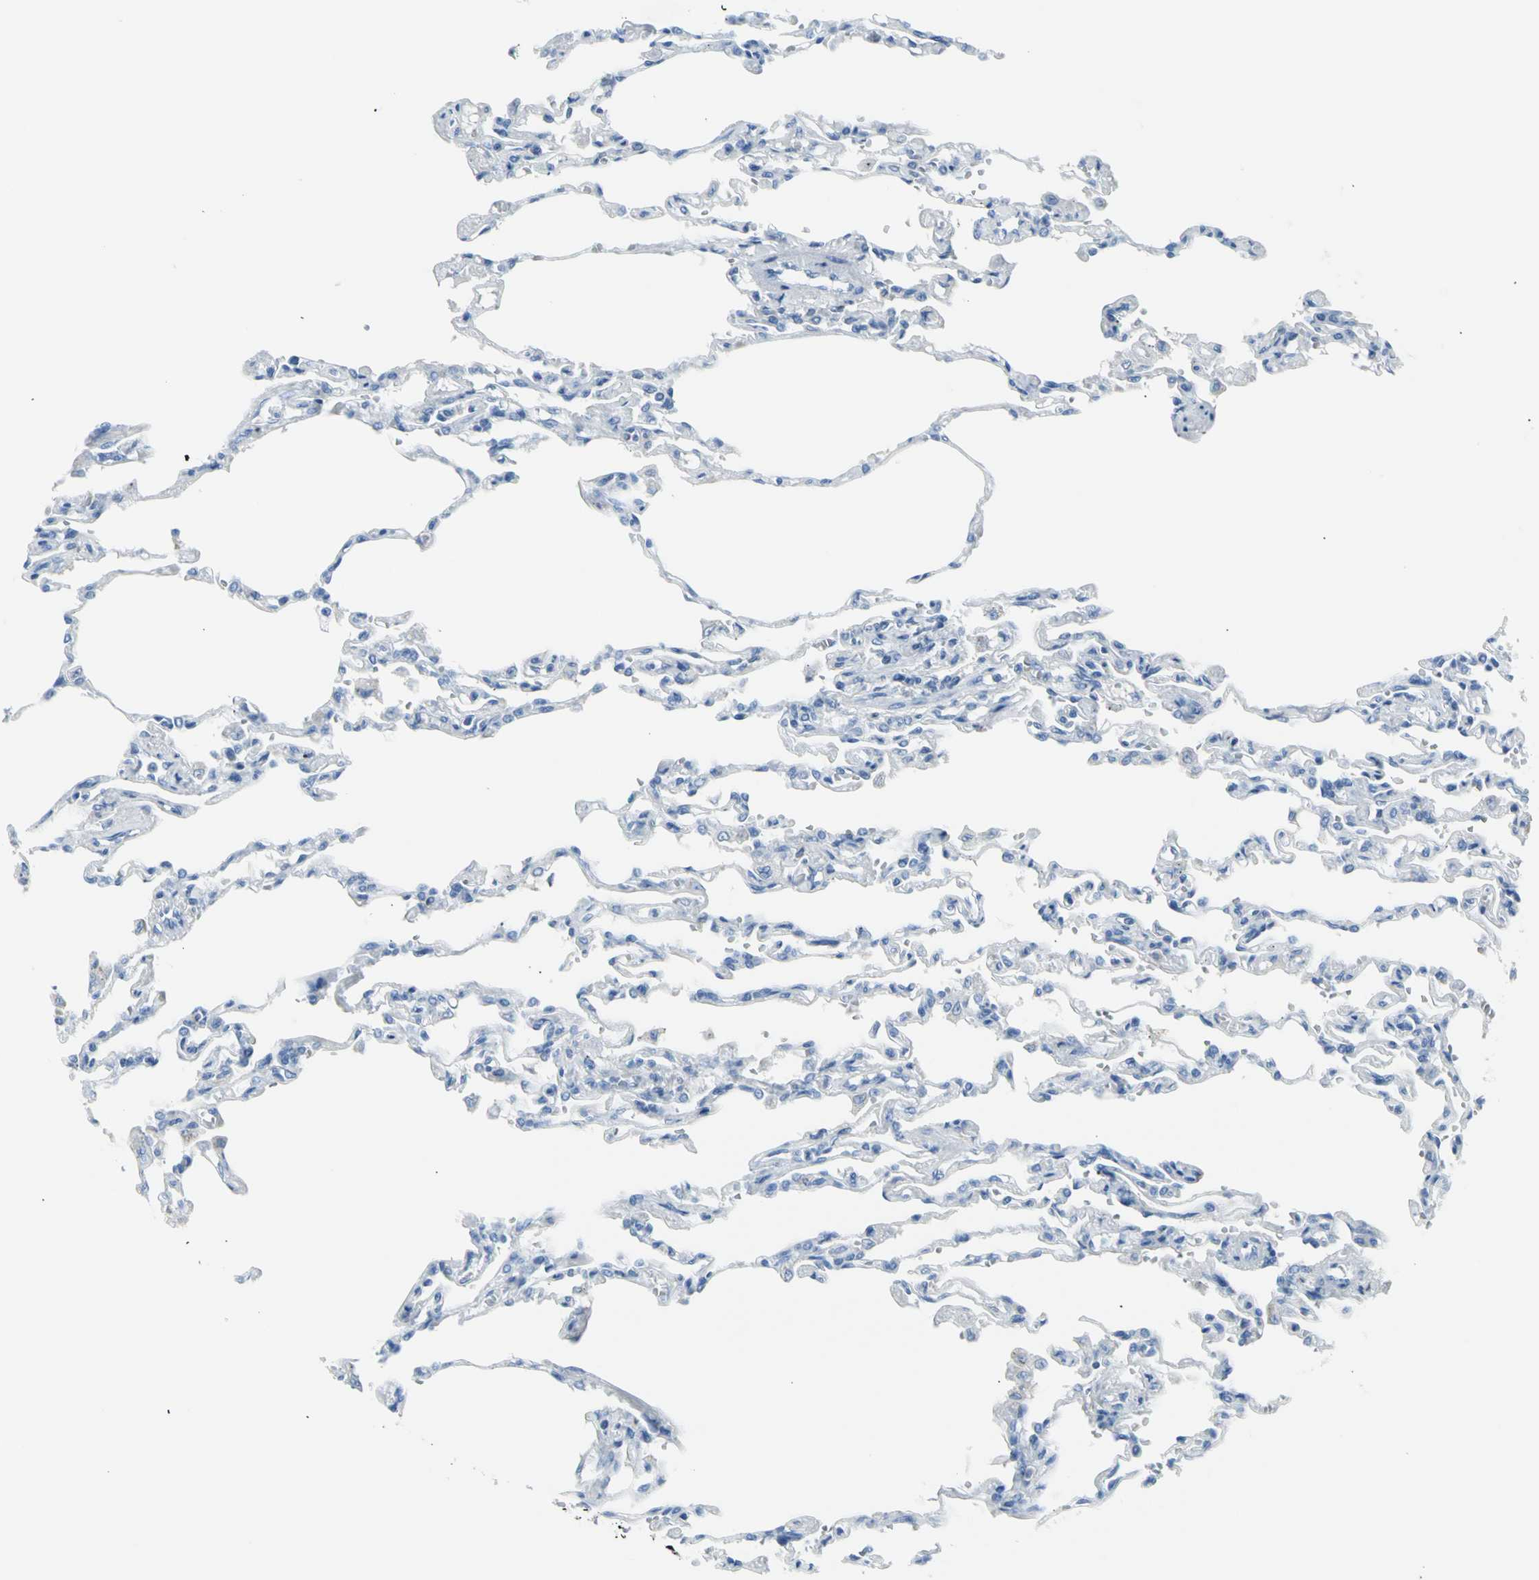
{"staining": {"intensity": "negative", "quantity": "none", "location": "none"}, "tissue": "lung", "cell_type": "Alveolar cells", "image_type": "normal", "snomed": [{"axis": "morphology", "description": "Normal tissue, NOS"}, {"axis": "topography", "description": "Lung"}], "caption": "IHC of normal lung demonstrates no positivity in alveolar cells. (DAB (3,3'-diaminobenzidine) immunohistochemistry (IHC) visualized using brightfield microscopy, high magnification).", "gene": "TPO", "patient": {"sex": "male", "age": 21}}